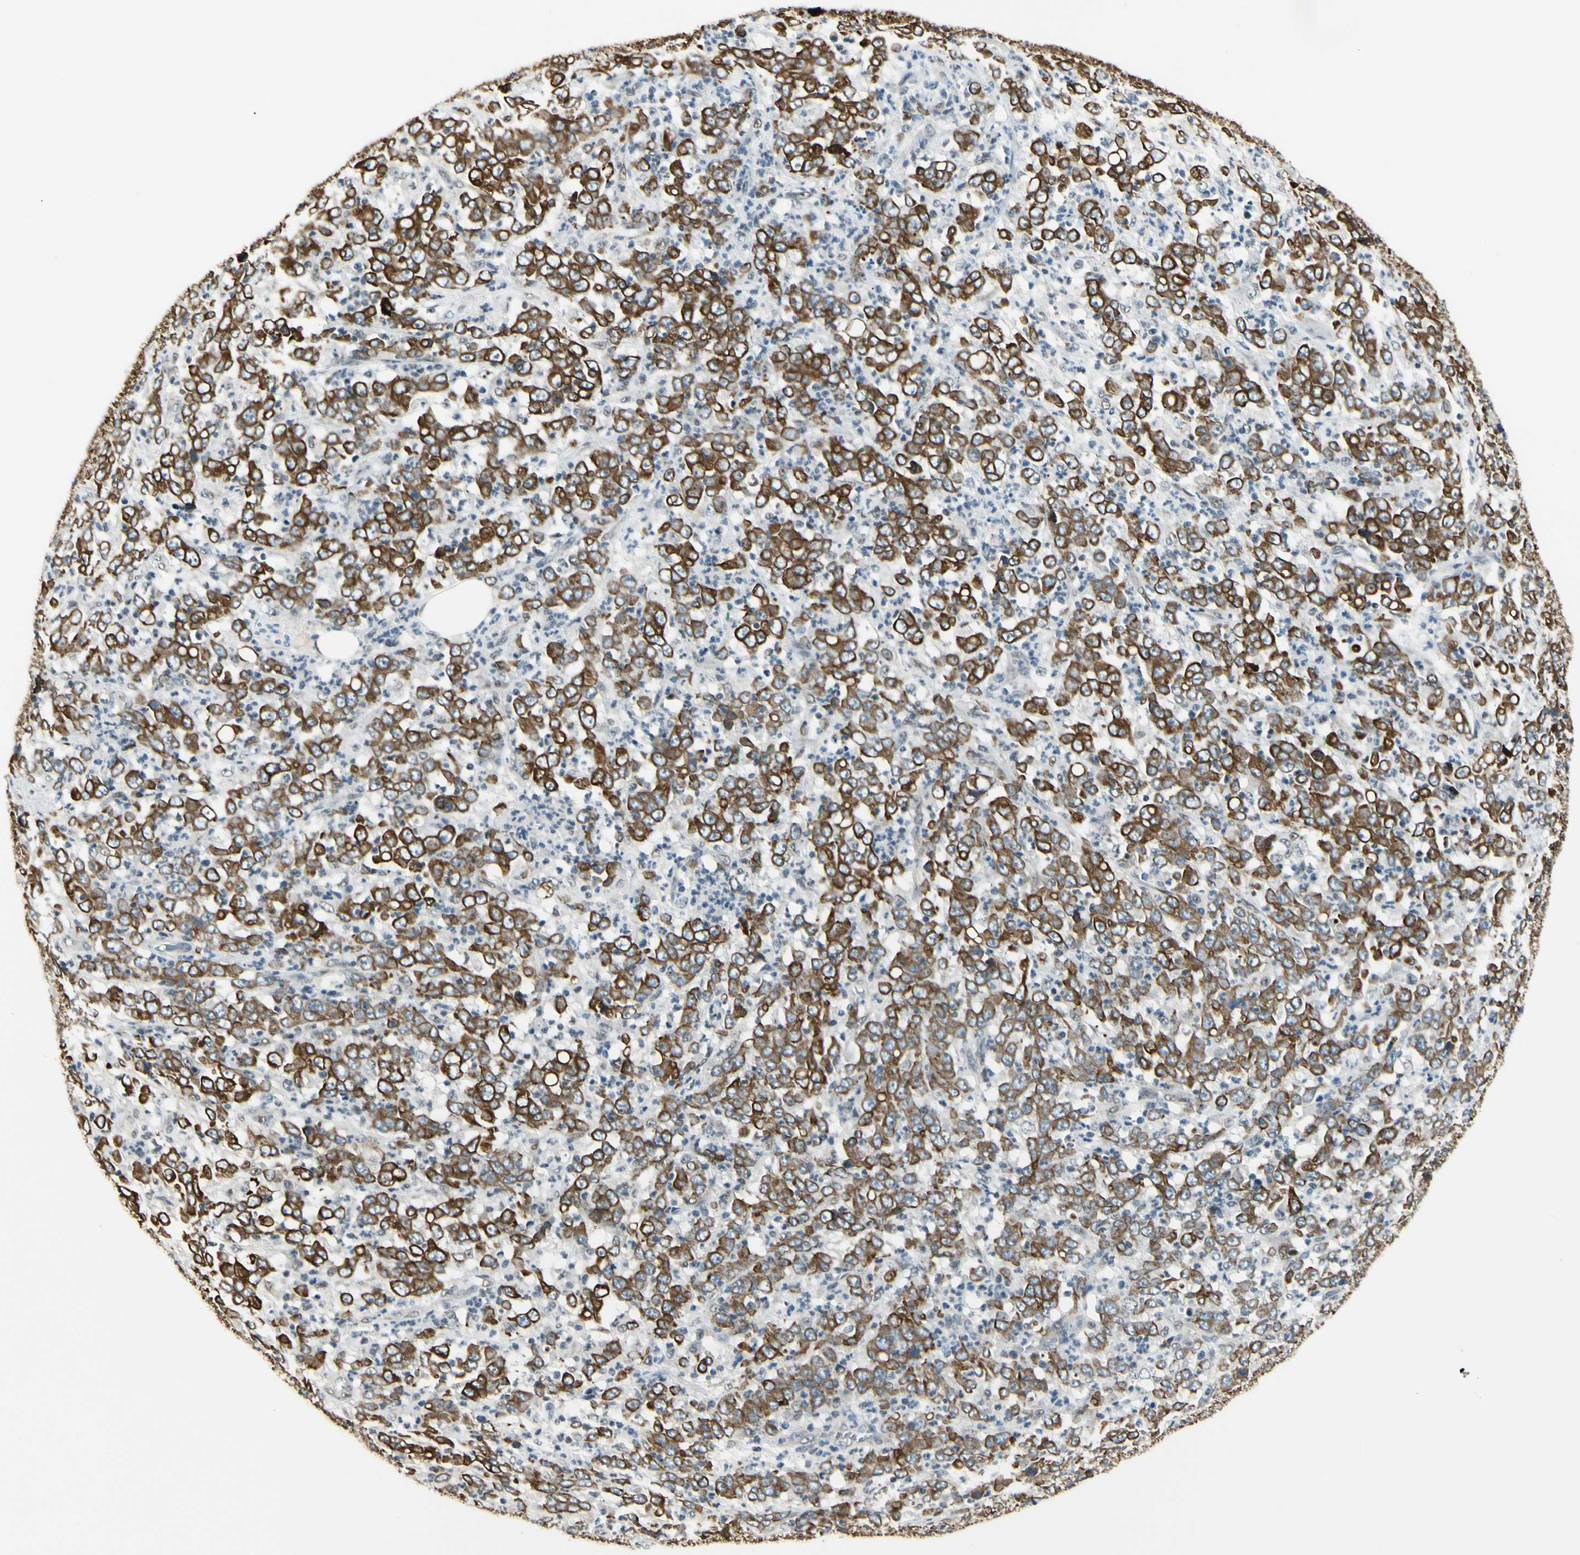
{"staining": {"intensity": "strong", "quantity": ">75%", "location": "cytoplasmic/membranous"}, "tissue": "stomach cancer", "cell_type": "Tumor cells", "image_type": "cancer", "snomed": [{"axis": "morphology", "description": "Adenocarcinoma, NOS"}, {"axis": "topography", "description": "Stomach, lower"}], "caption": "Brown immunohistochemical staining in stomach cancer (adenocarcinoma) reveals strong cytoplasmic/membranous staining in approximately >75% of tumor cells. Using DAB (3,3'-diaminobenzidine) (brown) and hematoxylin (blue) stains, captured at high magnification using brightfield microscopy.", "gene": "ATXN1", "patient": {"sex": "female", "age": 71}}